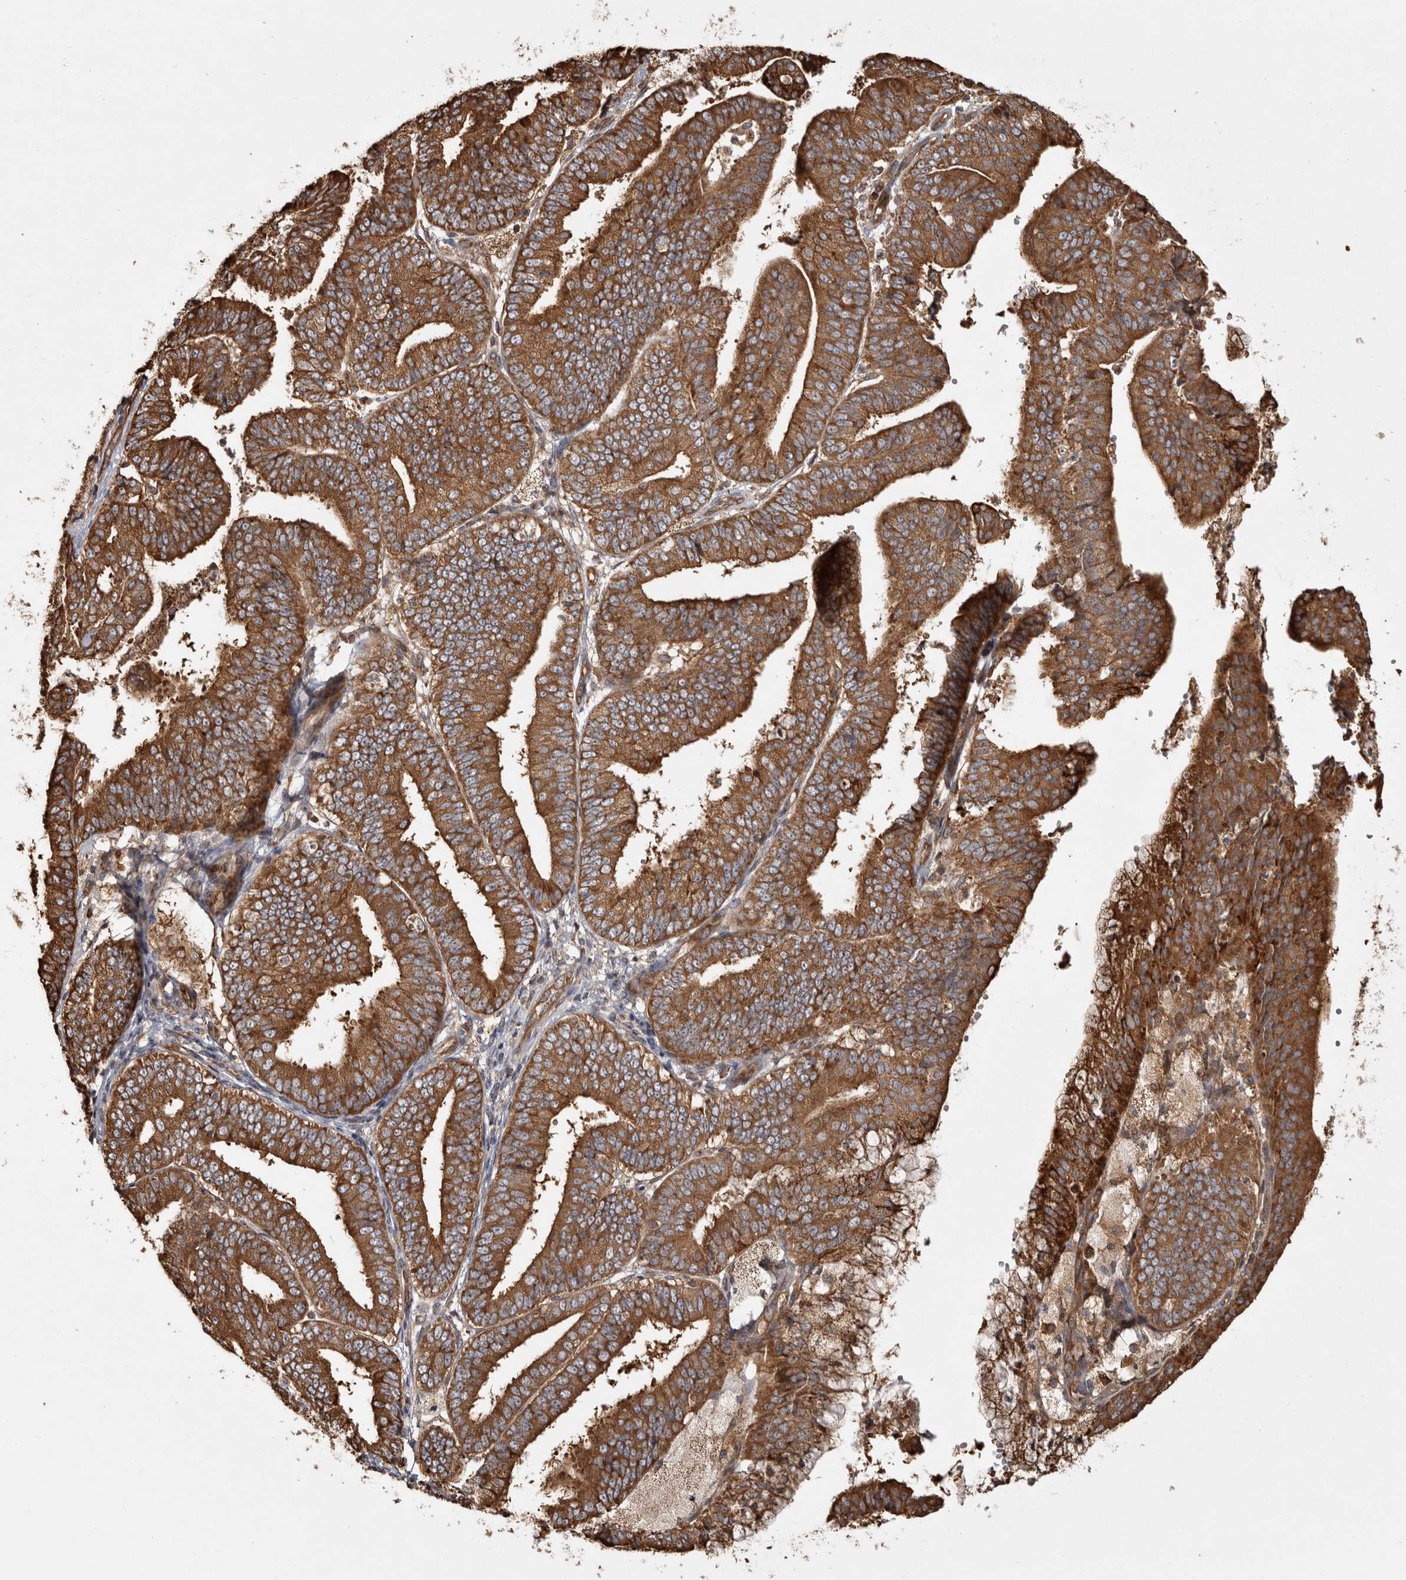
{"staining": {"intensity": "strong", "quantity": ">75%", "location": "cytoplasmic/membranous"}, "tissue": "endometrial cancer", "cell_type": "Tumor cells", "image_type": "cancer", "snomed": [{"axis": "morphology", "description": "Adenocarcinoma, NOS"}, {"axis": "topography", "description": "Endometrium"}], "caption": "High-magnification brightfield microscopy of endometrial adenocarcinoma stained with DAB (brown) and counterstained with hematoxylin (blue). tumor cells exhibit strong cytoplasmic/membranous expression is seen in approximately>75% of cells.", "gene": "CAMSAP2", "patient": {"sex": "female", "age": 63}}